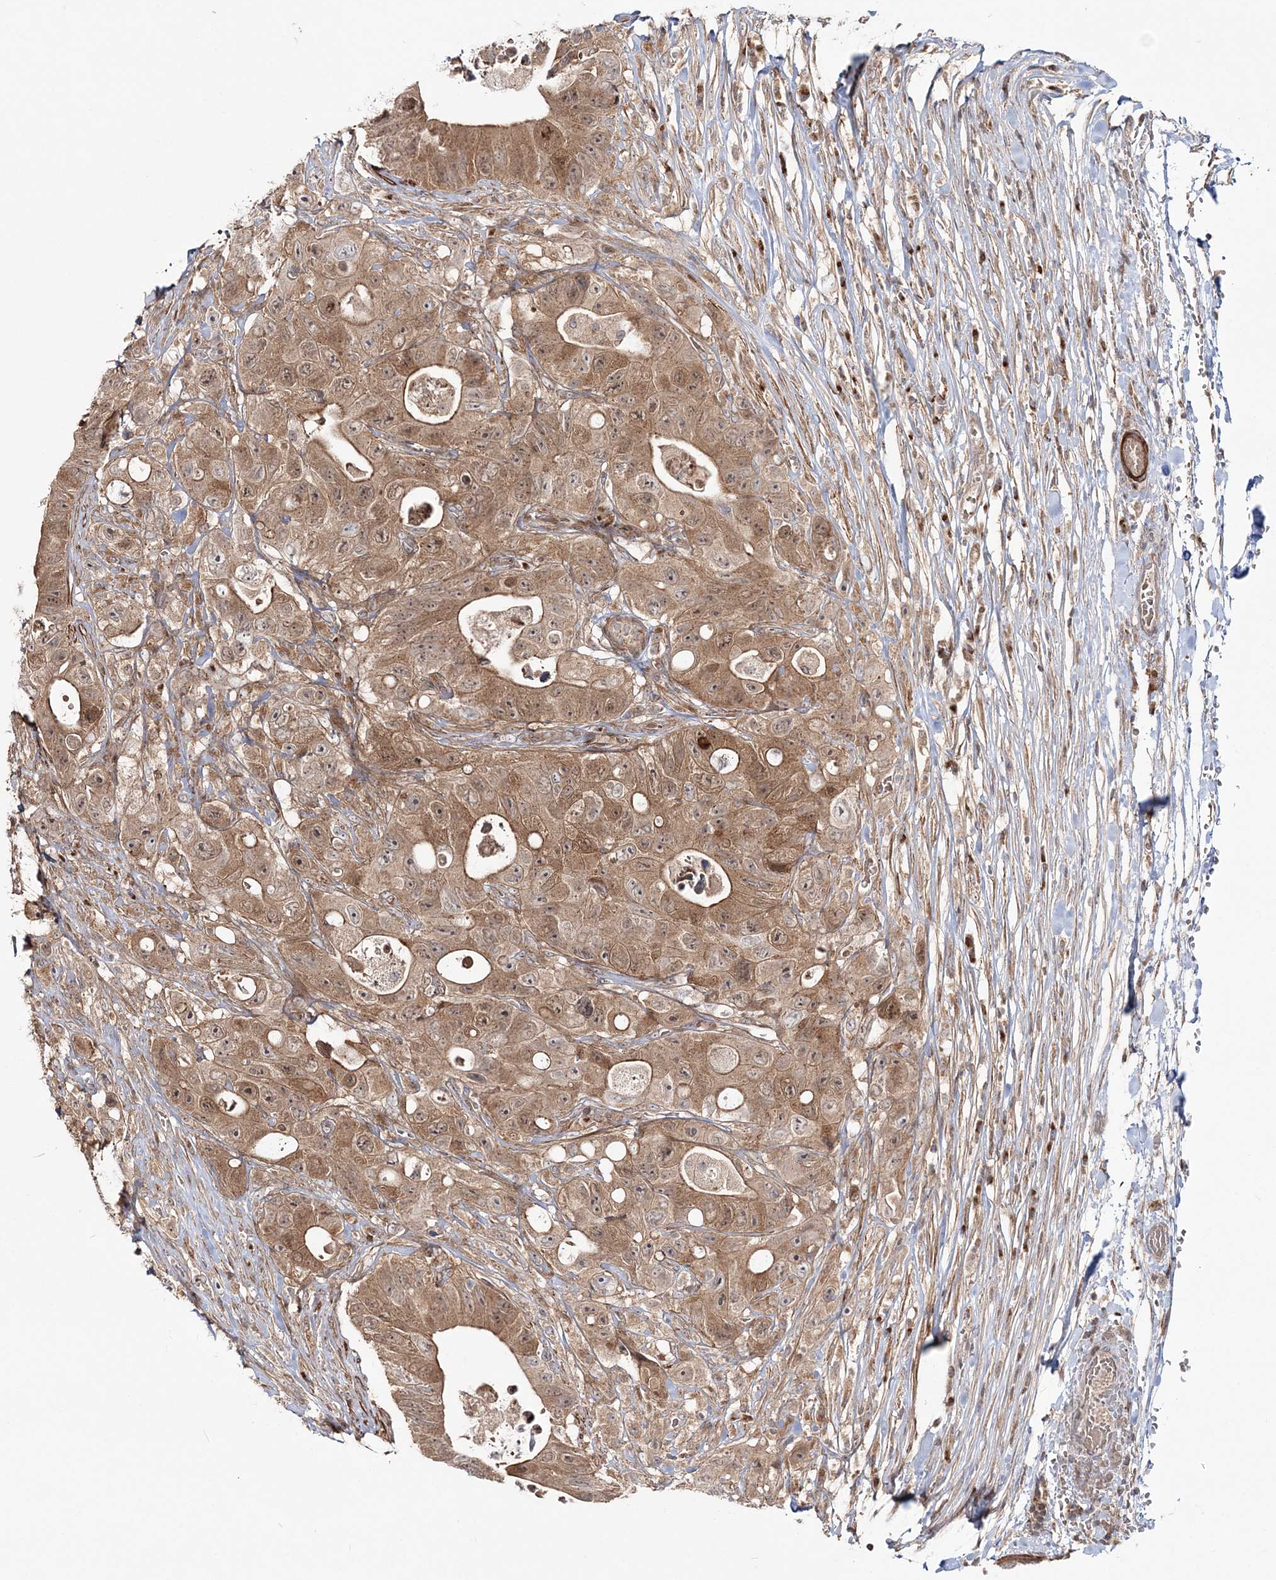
{"staining": {"intensity": "moderate", "quantity": ">75%", "location": "cytoplasmic/membranous"}, "tissue": "colorectal cancer", "cell_type": "Tumor cells", "image_type": "cancer", "snomed": [{"axis": "morphology", "description": "Adenocarcinoma, NOS"}, {"axis": "topography", "description": "Colon"}], "caption": "Colorectal adenocarcinoma tissue shows moderate cytoplasmic/membranous expression in approximately >75% of tumor cells (IHC, brightfield microscopy, high magnification).", "gene": "MOCS2", "patient": {"sex": "female", "age": 46}}